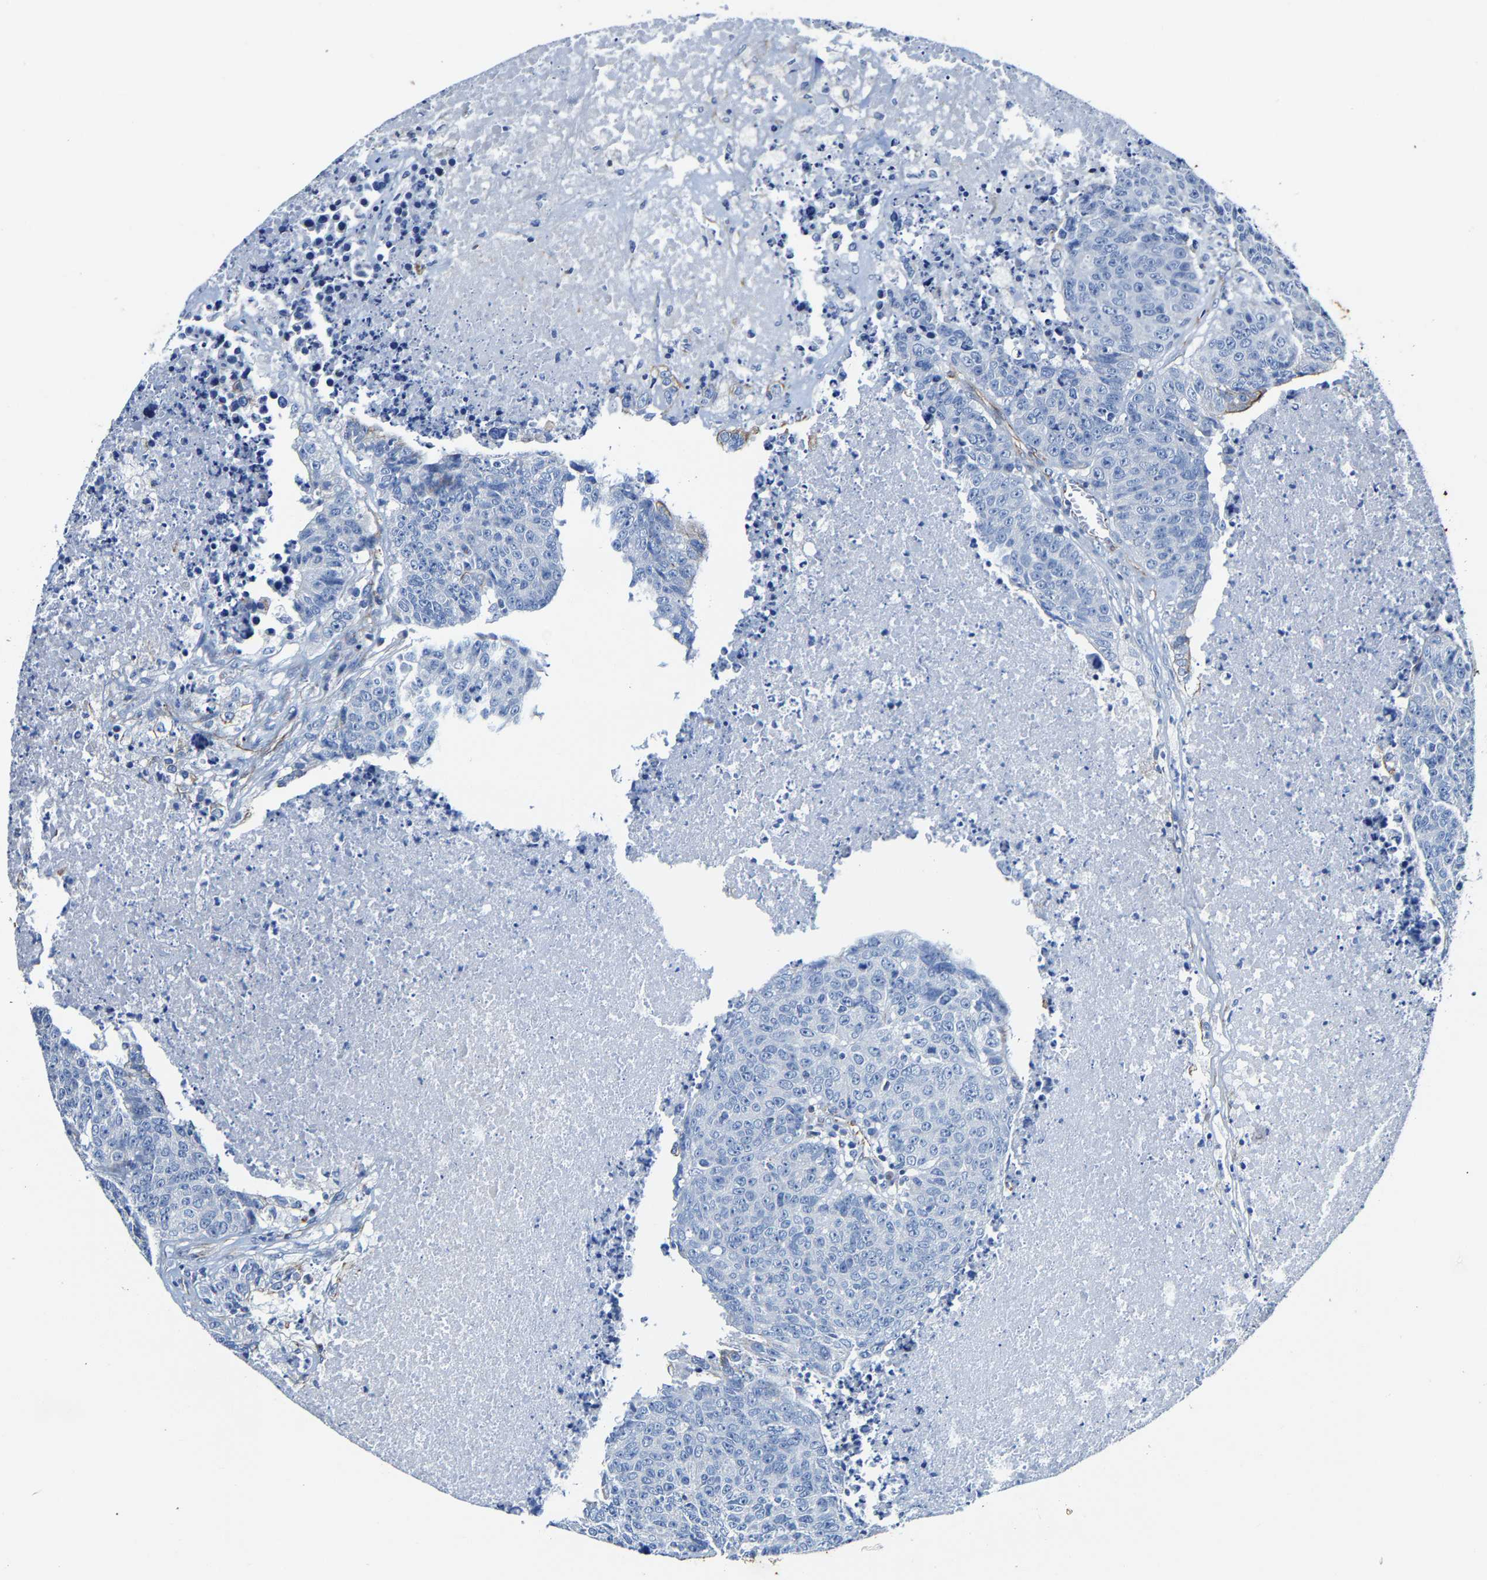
{"staining": {"intensity": "negative", "quantity": "none", "location": "none"}, "tissue": "colorectal cancer", "cell_type": "Tumor cells", "image_type": "cancer", "snomed": [{"axis": "morphology", "description": "Adenocarcinoma, NOS"}, {"axis": "topography", "description": "Colon"}], "caption": "High magnification brightfield microscopy of colorectal cancer (adenocarcinoma) stained with DAB (3,3'-diaminobenzidine) (brown) and counterstained with hematoxylin (blue): tumor cells show no significant positivity.", "gene": "MMEL1", "patient": {"sex": "female", "age": 53}}